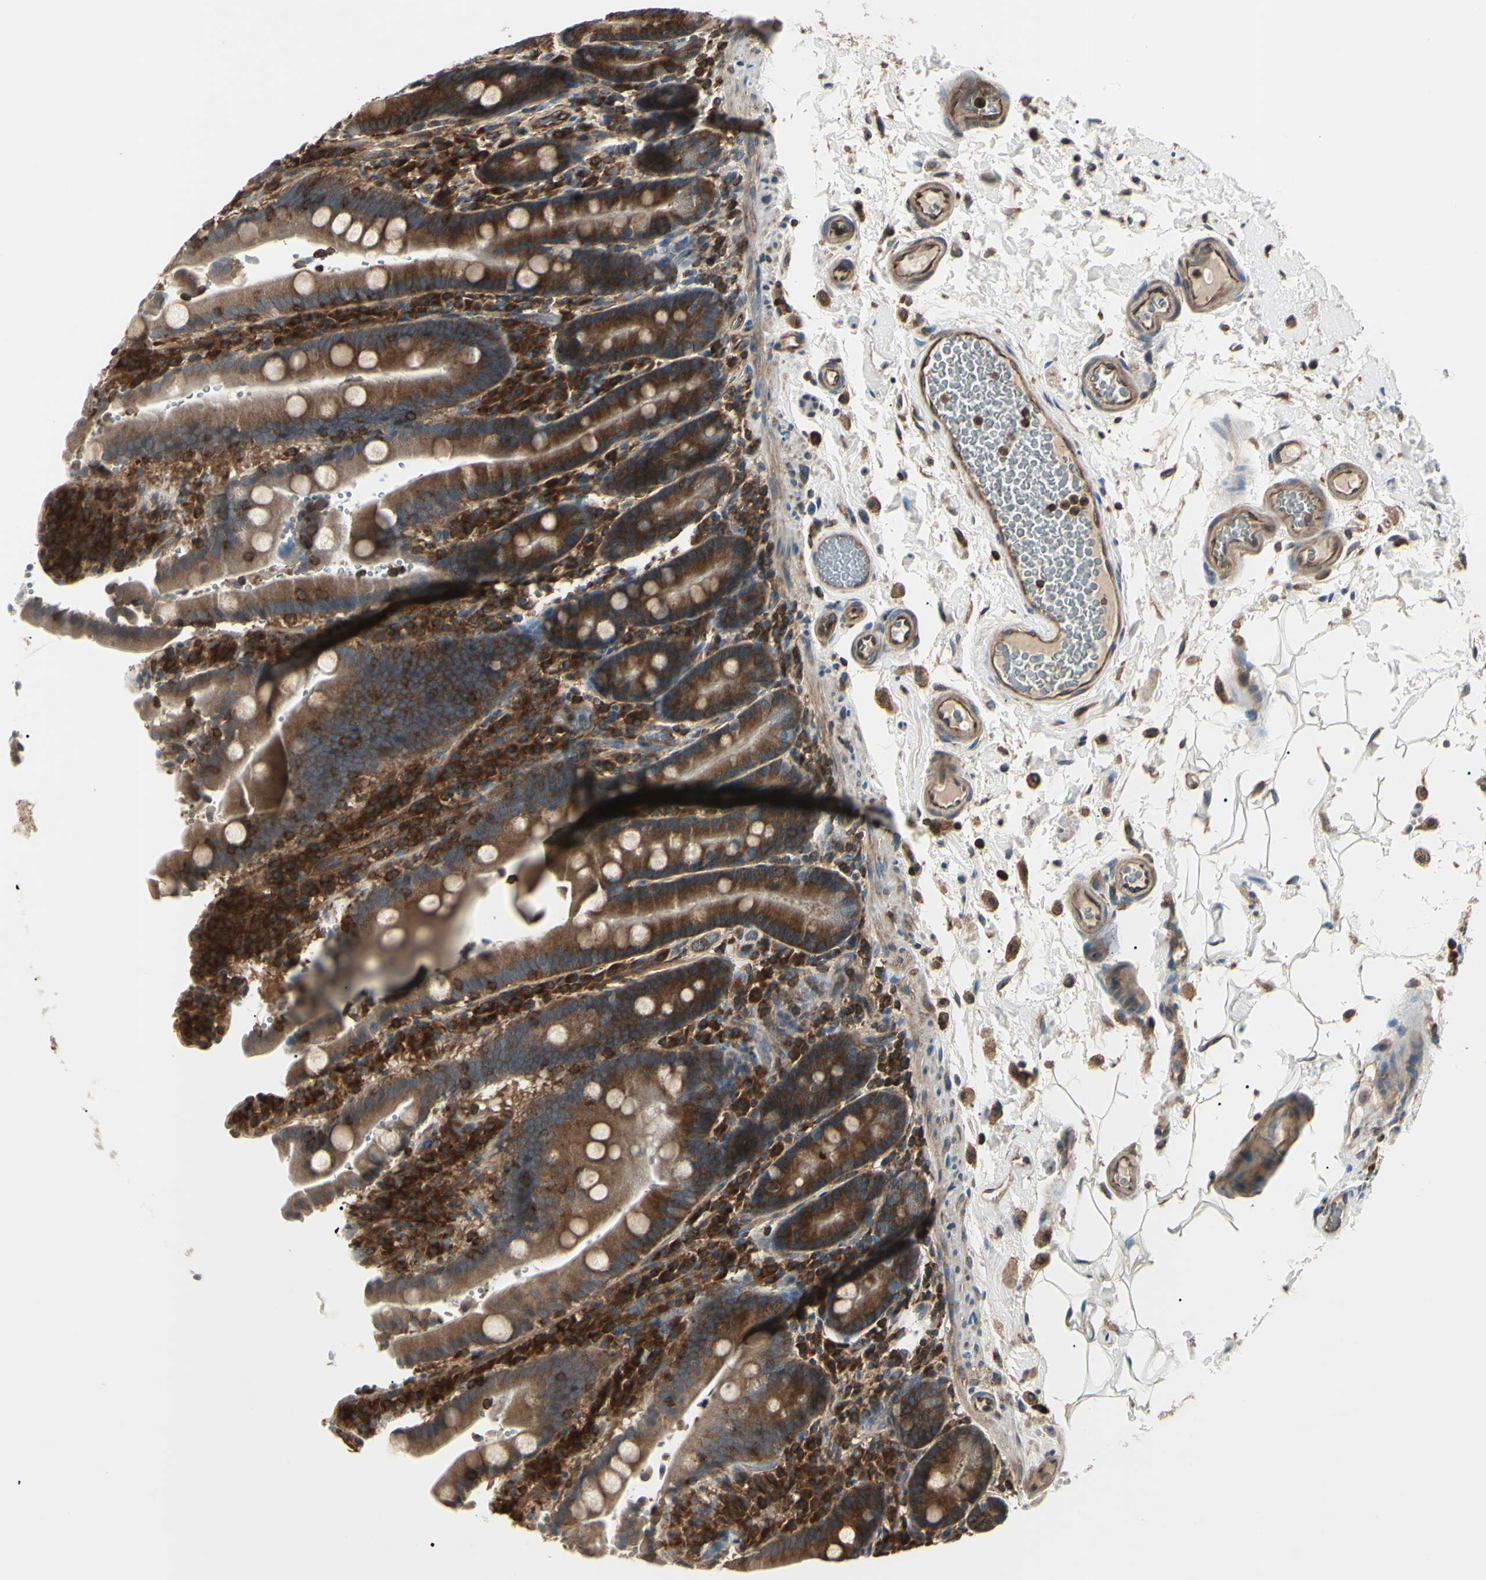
{"staining": {"intensity": "strong", "quantity": ">75%", "location": "cytoplasmic/membranous"}, "tissue": "duodenum", "cell_type": "Glandular cells", "image_type": "normal", "snomed": [{"axis": "morphology", "description": "Normal tissue, NOS"}, {"axis": "topography", "description": "Small intestine, NOS"}], "caption": "Immunohistochemical staining of benign duodenum reveals strong cytoplasmic/membranous protein expression in about >75% of glandular cells. Ihc stains the protein in brown and the nuclei are stained blue.", "gene": "MAPRE1", "patient": {"sex": "female", "age": 71}}